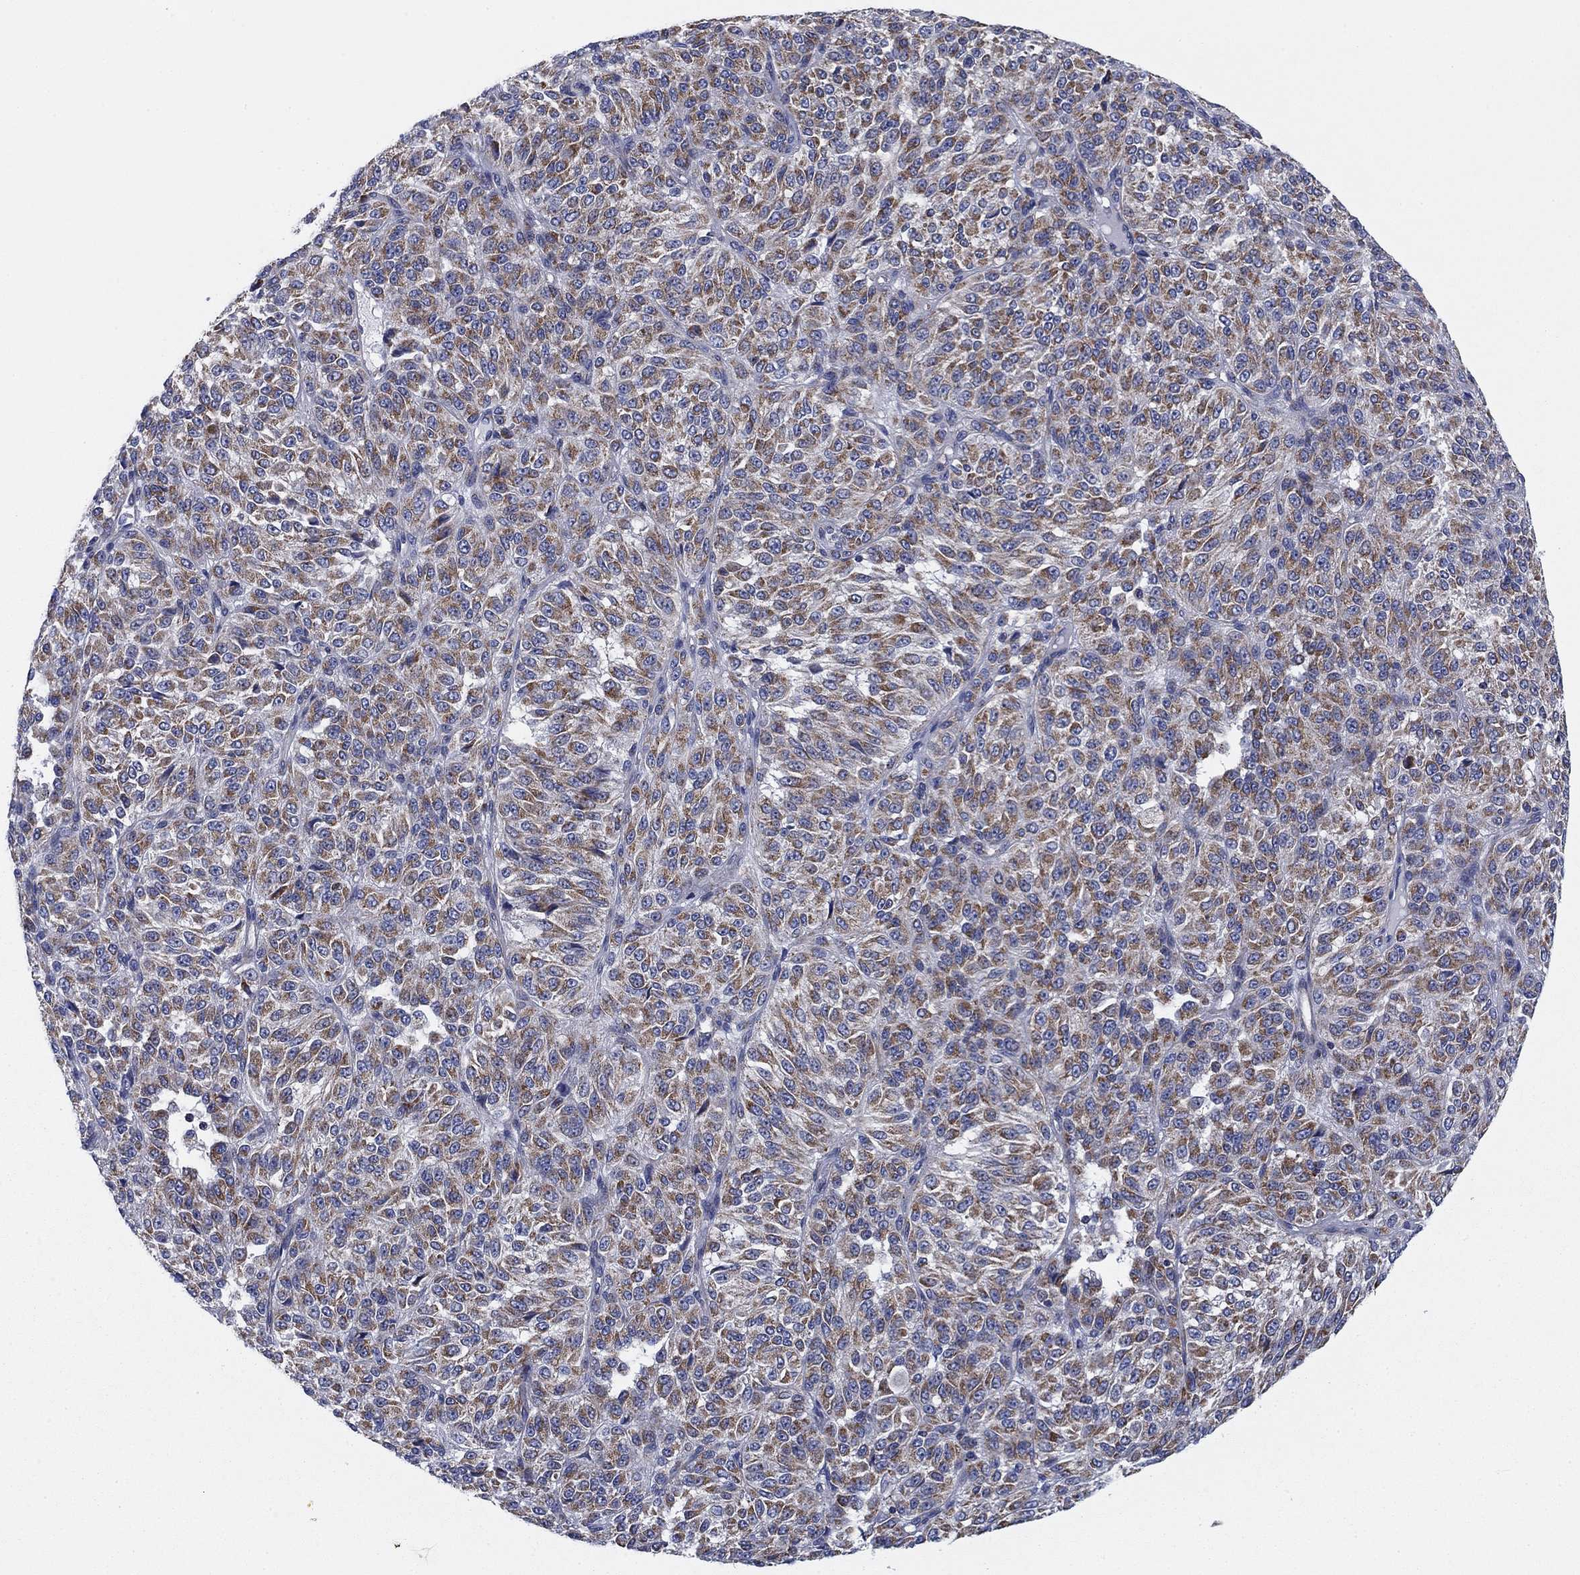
{"staining": {"intensity": "moderate", "quantity": "25%-75%", "location": "cytoplasmic/membranous"}, "tissue": "melanoma", "cell_type": "Tumor cells", "image_type": "cancer", "snomed": [{"axis": "morphology", "description": "Malignant melanoma, Metastatic site"}, {"axis": "topography", "description": "Brain"}], "caption": "Immunohistochemical staining of human malignant melanoma (metastatic site) reveals medium levels of moderate cytoplasmic/membranous expression in approximately 25%-75% of tumor cells.", "gene": "NACAD", "patient": {"sex": "female", "age": 56}}